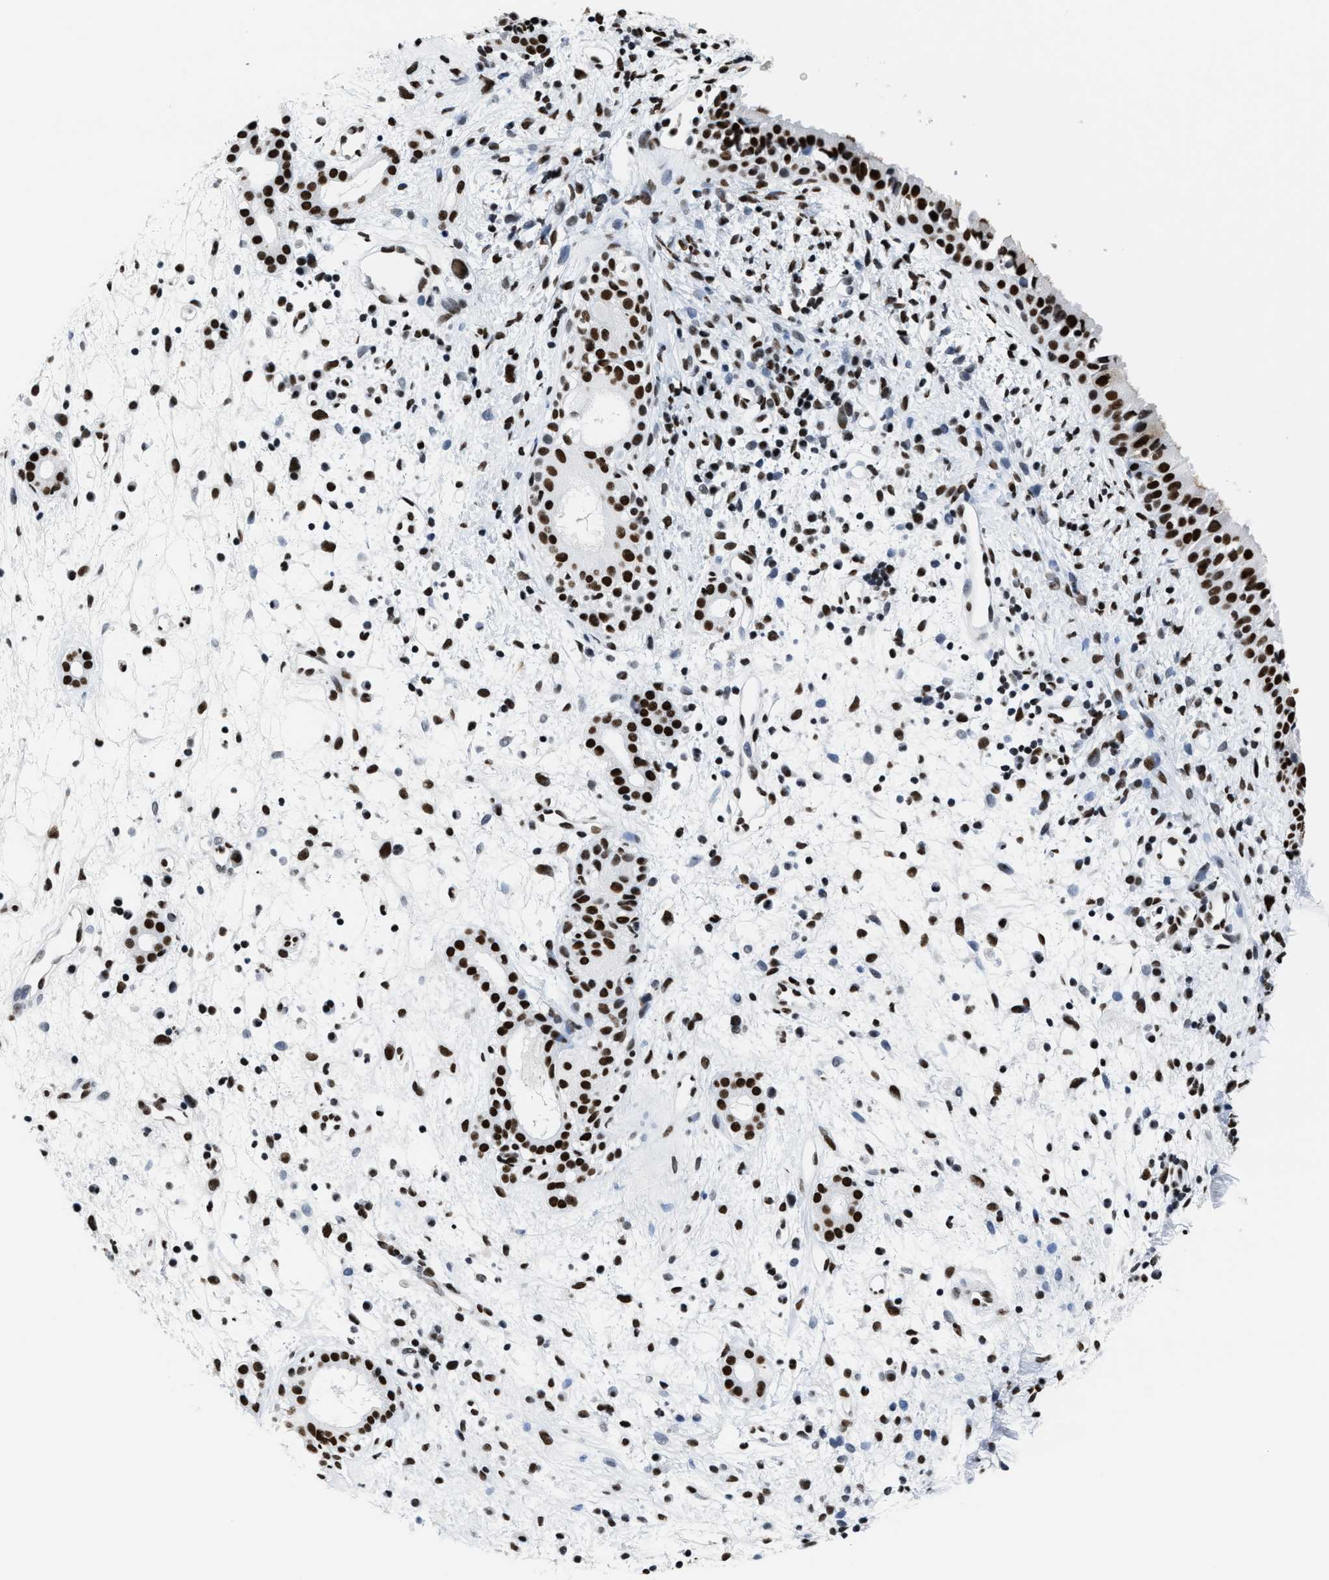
{"staining": {"intensity": "strong", "quantity": ">75%", "location": "nuclear"}, "tissue": "nasopharynx", "cell_type": "Respiratory epithelial cells", "image_type": "normal", "snomed": [{"axis": "morphology", "description": "Normal tissue, NOS"}, {"axis": "topography", "description": "Nasopharynx"}], "caption": "Immunohistochemical staining of unremarkable human nasopharynx demonstrates high levels of strong nuclear expression in about >75% of respiratory epithelial cells.", "gene": "SMARCC2", "patient": {"sex": "male", "age": 22}}